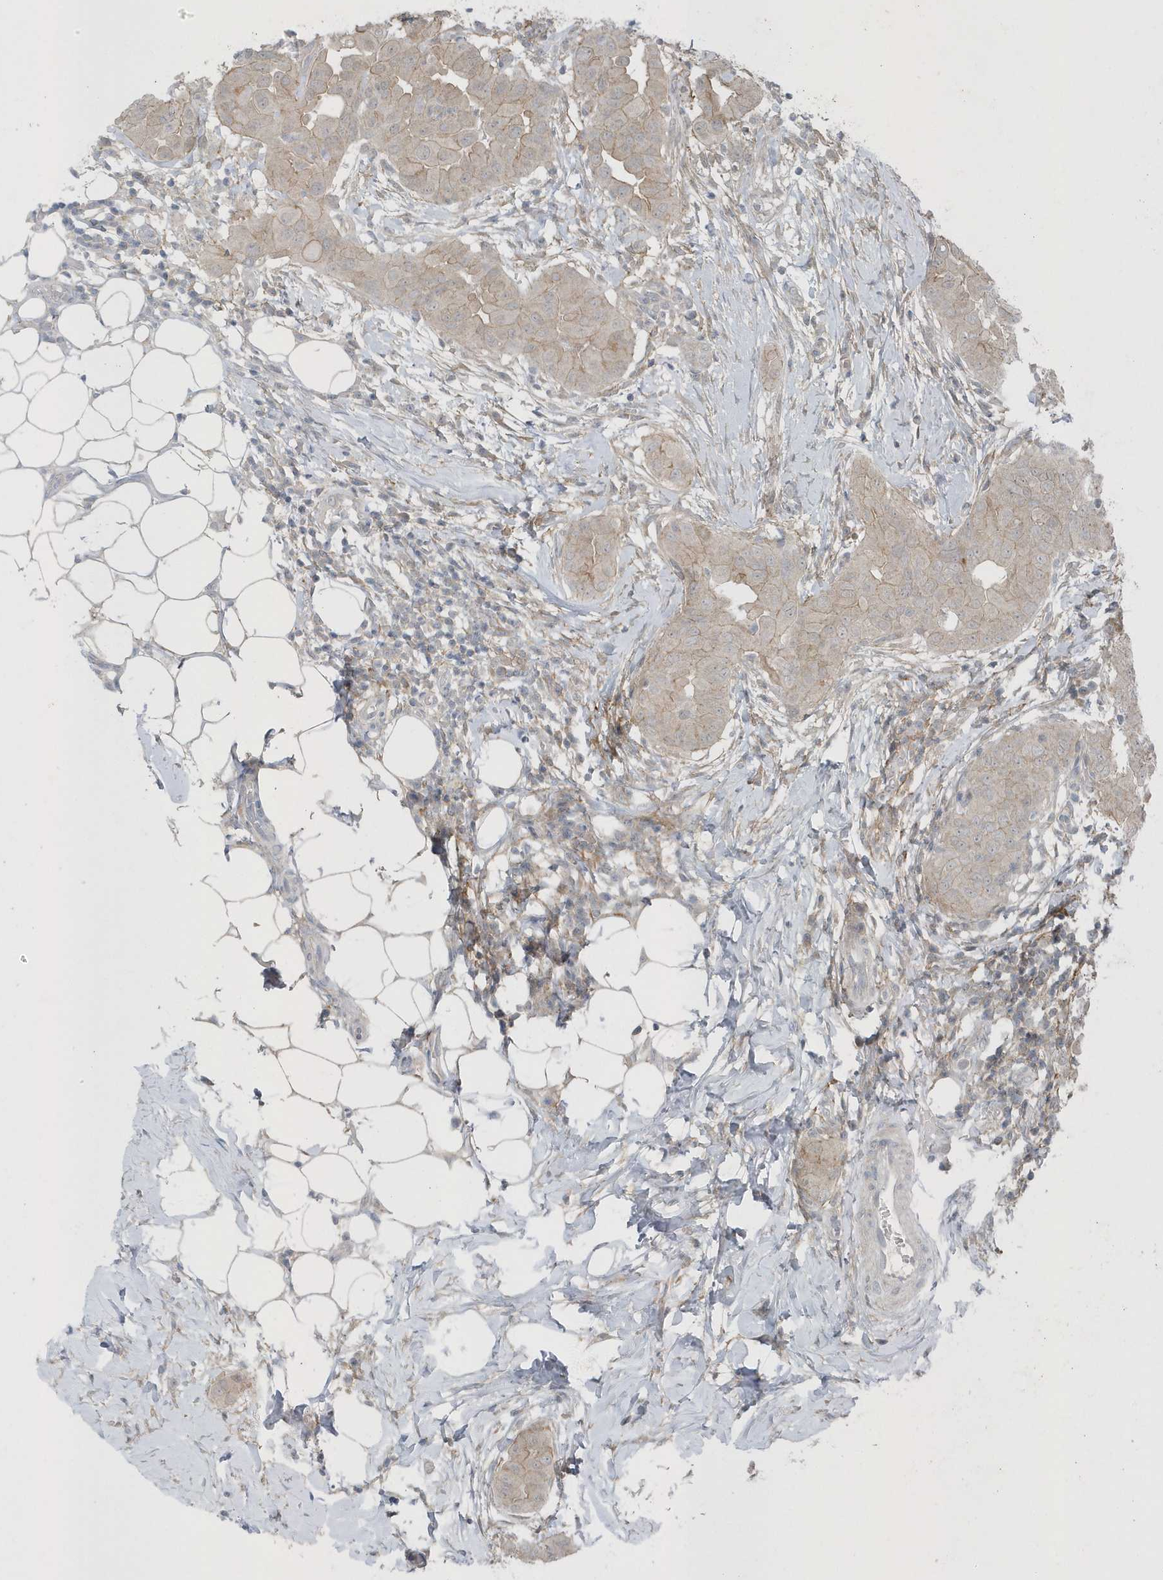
{"staining": {"intensity": "weak", "quantity": "<25%", "location": "cytoplasmic/membranous"}, "tissue": "thyroid cancer", "cell_type": "Tumor cells", "image_type": "cancer", "snomed": [{"axis": "morphology", "description": "Papillary adenocarcinoma, NOS"}, {"axis": "topography", "description": "Thyroid gland"}], "caption": "Photomicrograph shows no significant protein staining in tumor cells of papillary adenocarcinoma (thyroid).", "gene": "PARD3B", "patient": {"sex": "male", "age": 33}}